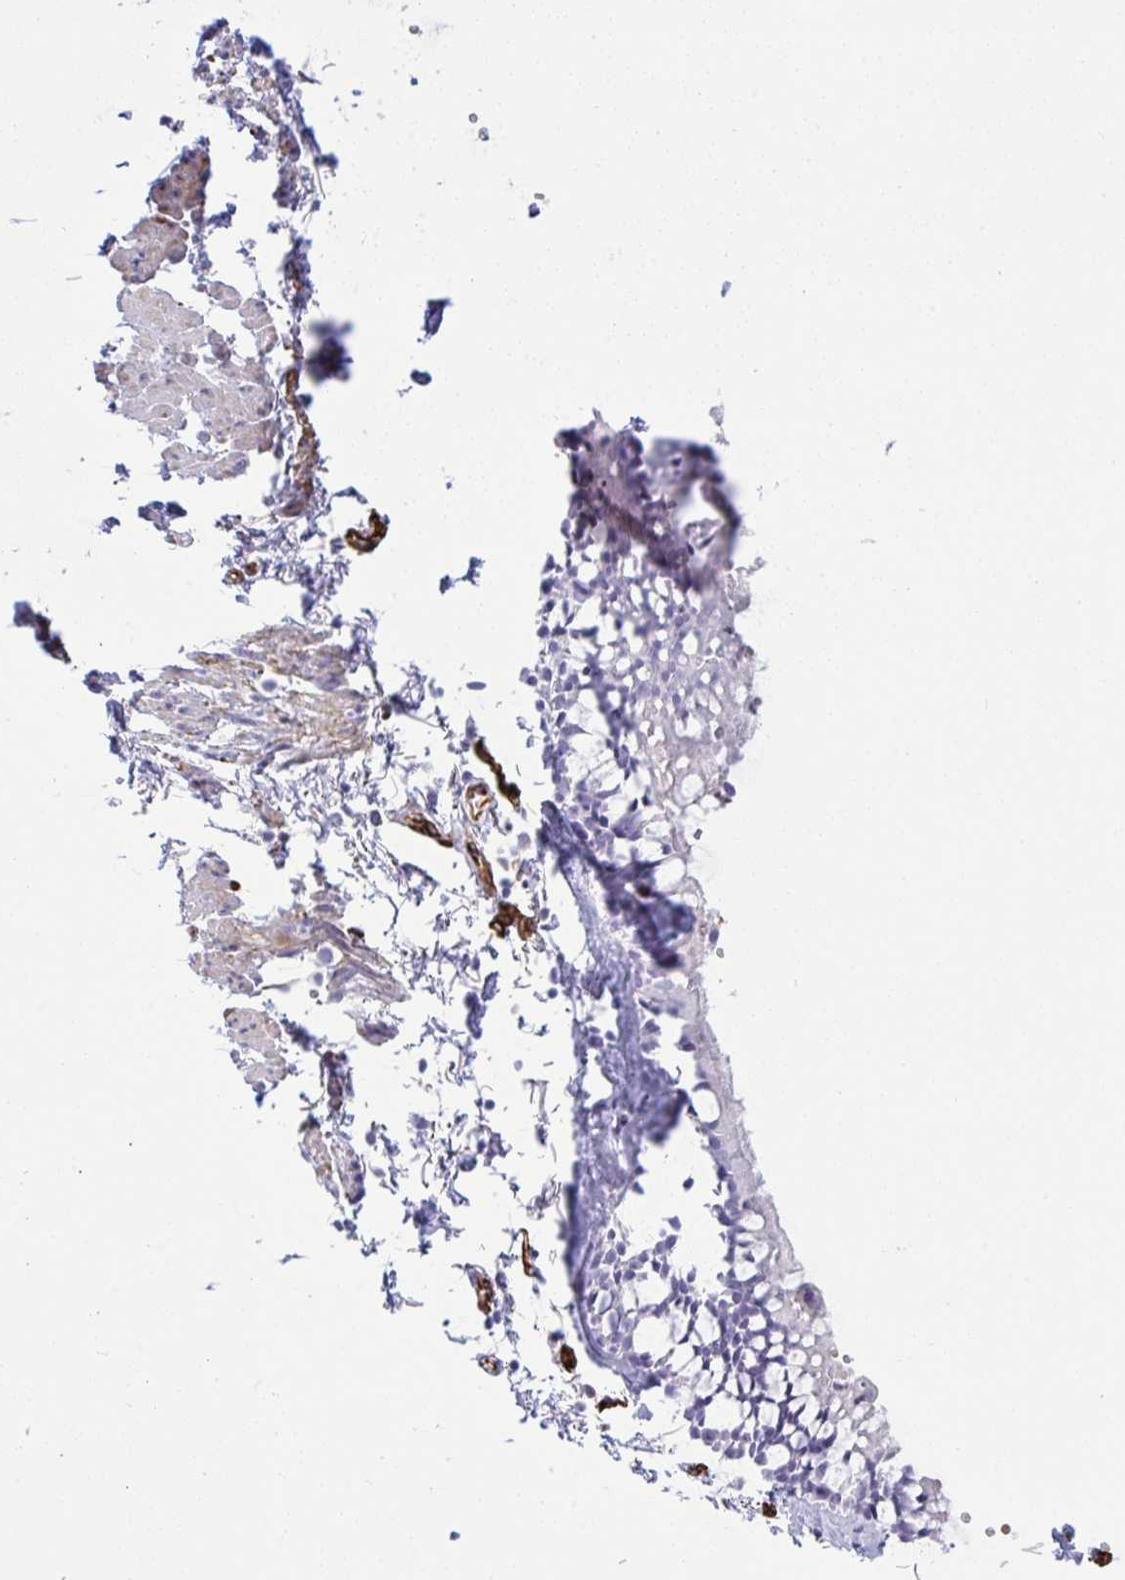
{"staining": {"intensity": "negative", "quantity": "none", "location": "none"}, "tissue": "bronchus", "cell_type": "Respiratory epithelial cells", "image_type": "normal", "snomed": [{"axis": "morphology", "description": "Normal tissue, NOS"}, {"axis": "topography", "description": "Cartilage tissue"}, {"axis": "topography", "description": "Bronchus"}, {"axis": "topography", "description": "Peripheral nerve tissue"}], "caption": "Respiratory epithelial cells show no significant protein positivity in unremarkable bronchus. The staining is performed using DAB (3,3'-diaminobenzidine) brown chromogen with nuclei counter-stained in using hematoxylin.", "gene": "SLC35B1", "patient": {"sex": "female", "age": 59}}